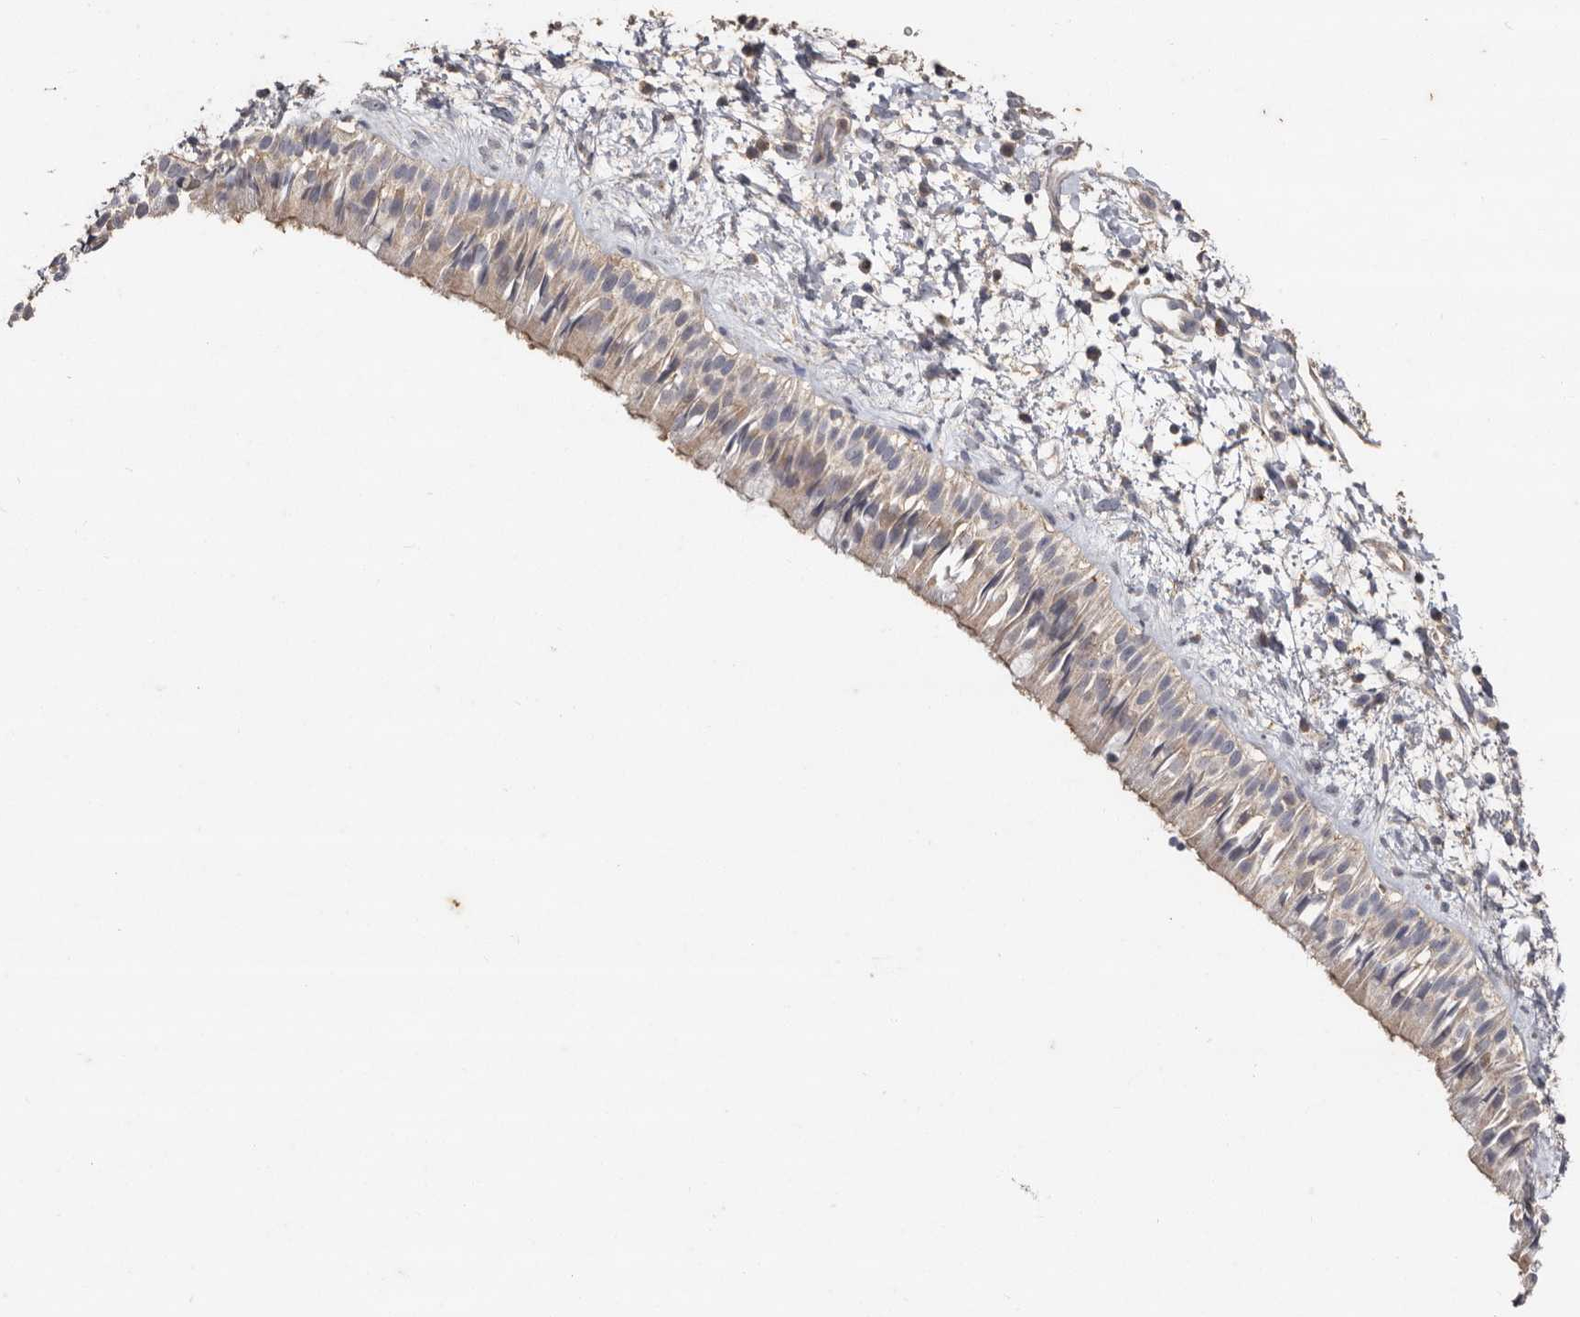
{"staining": {"intensity": "weak", "quantity": ">75%", "location": "cytoplasmic/membranous"}, "tissue": "nasopharynx", "cell_type": "Respiratory epithelial cells", "image_type": "normal", "snomed": [{"axis": "morphology", "description": "Normal tissue, NOS"}, {"axis": "topography", "description": "Nasopharynx"}], "caption": "Brown immunohistochemical staining in unremarkable nasopharynx reveals weak cytoplasmic/membranous staining in about >75% of respiratory epithelial cells. (DAB (3,3'-diaminobenzidine) IHC with brightfield microscopy, high magnification).", "gene": "RWDD1", "patient": {"sex": "male", "age": 22}}